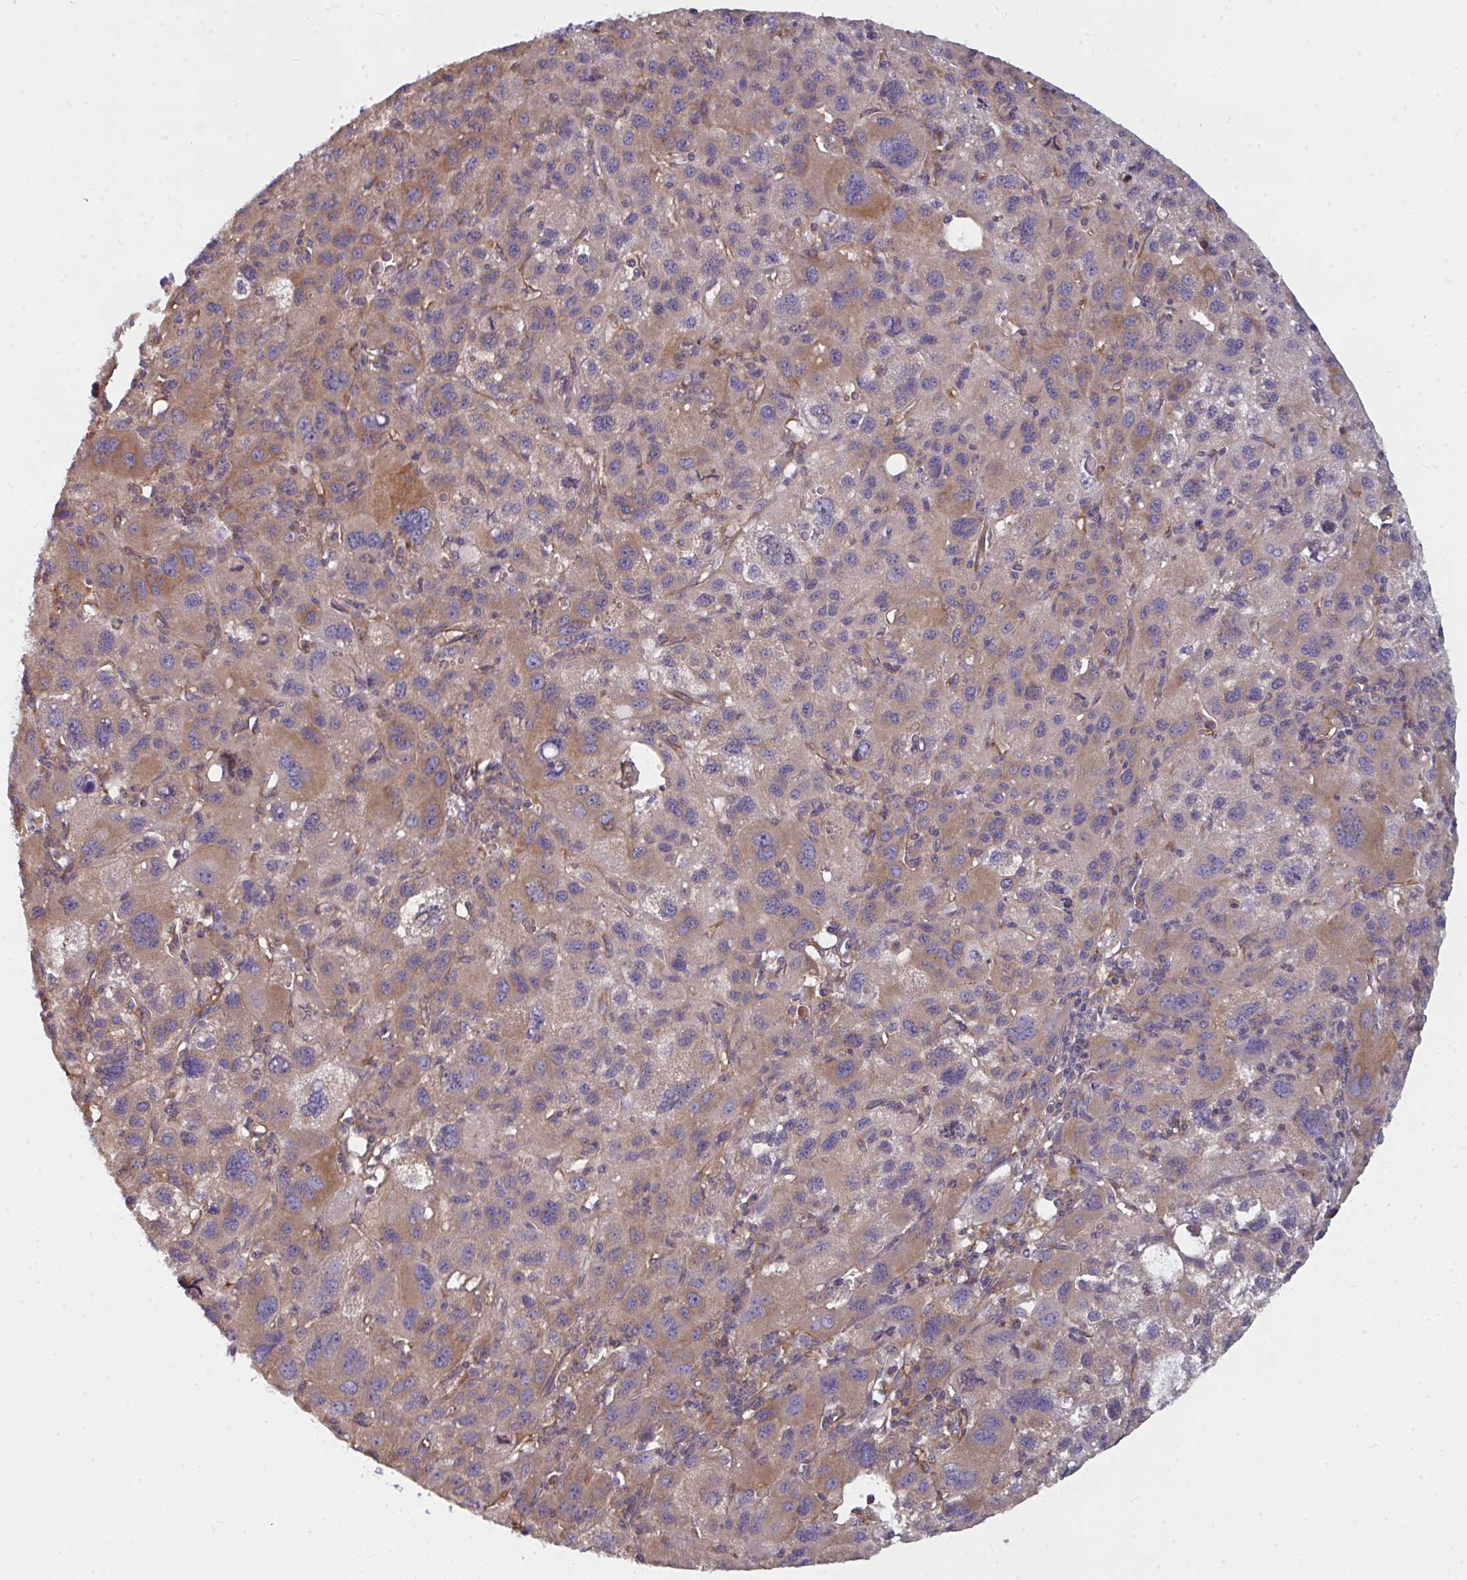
{"staining": {"intensity": "weak", "quantity": ">75%", "location": "cytoplasmic/membranous"}, "tissue": "liver cancer", "cell_type": "Tumor cells", "image_type": "cancer", "snomed": [{"axis": "morphology", "description": "Carcinoma, Hepatocellular, NOS"}, {"axis": "topography", "description": "Liver"}], "caption": "IHC of liver hepatocellular carcinoma shows low levels of weak cytoplasmic/membranous expression in about >75% of tumor cells. Using DAB (3,3'-diaminobenzidine) (brown) and hematoxylin (blue) stains, captured at high magnification using brightfield microscopy.", "gene": "DYNC1I2", "patient": {"sex": "female", "age": 77}}